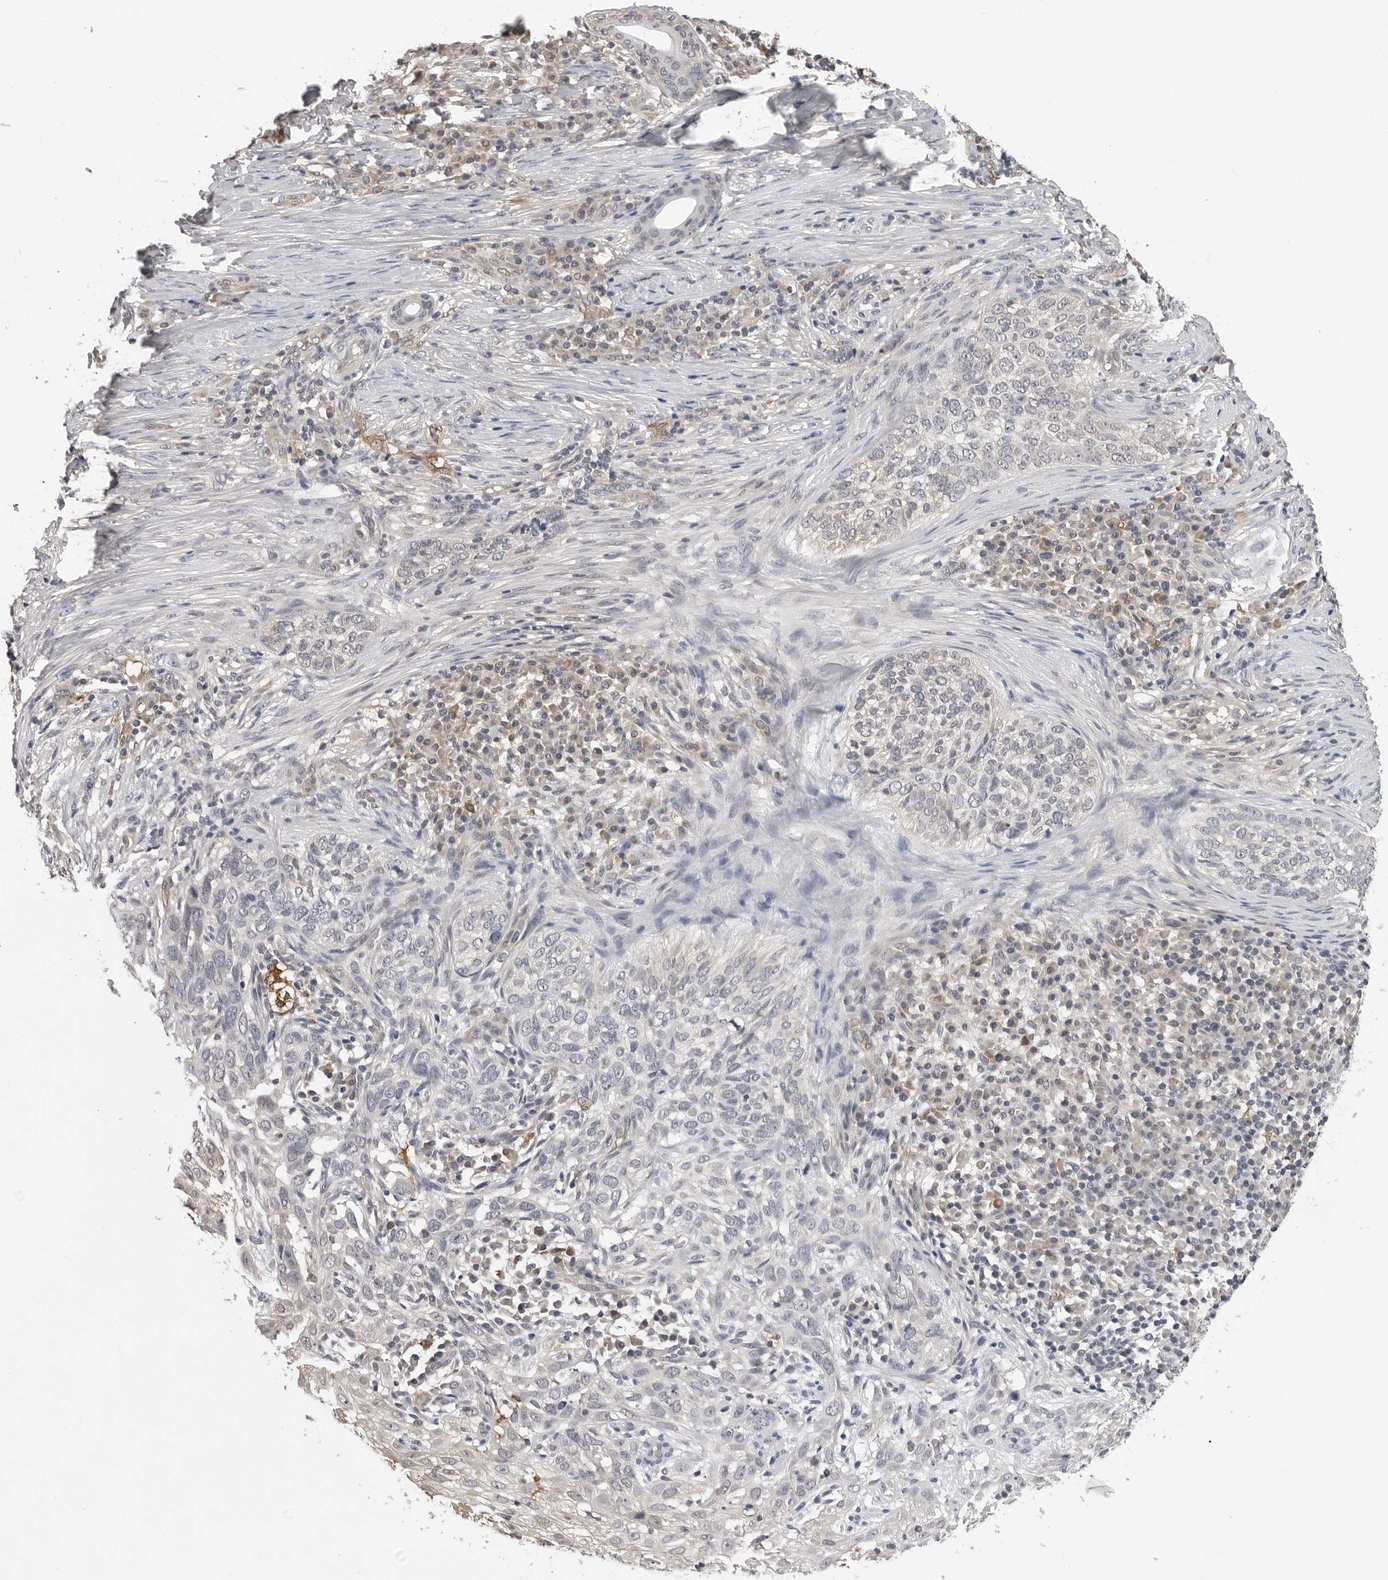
{"staining": {"intensity": "negative", "quantity": "none", "location": "none"}, "tissue": "skin cancer", "cell_type": "Tumor cells", "image_type": "cancer", "snomed": [{"axis": "morphology", "description": "Basal cell carcinoma"}, {"axis": "topography", "description": "Skin"}], "caption": "IHC image of basal cell carcinoma (skin) stained for a protein (brown), which demonstrates no staining in tumor cells.", "gene": "TRMT13", "patient": {"sex": "female", "age": 64}}